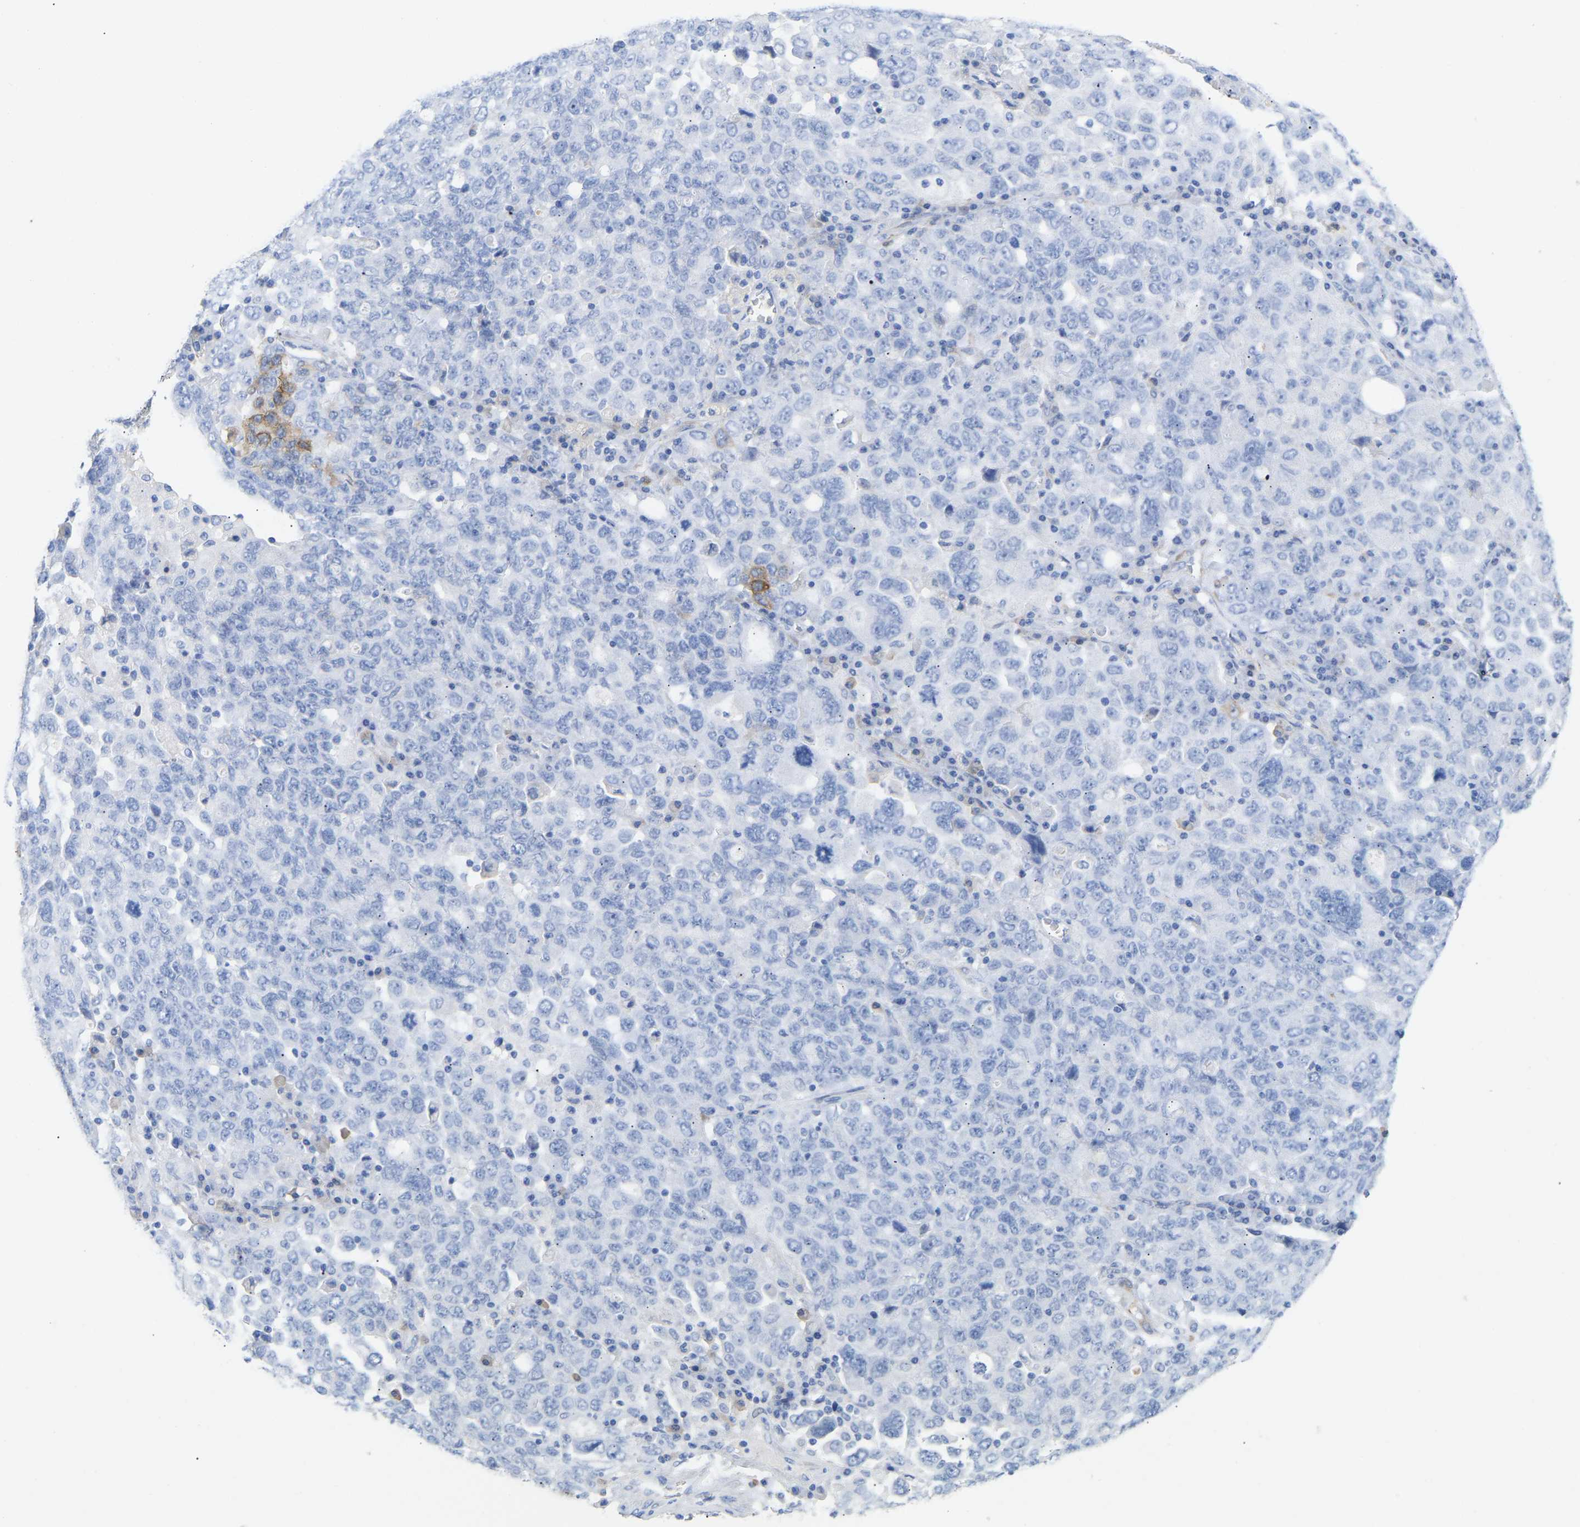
{"staining": {"intensity": "negative", "quantity": "none", "location": "none"}, "tissue": "ovarian cancer", "cell_type": "Tumor cells", "image_type": "cancer", "snomed": [{"axis": "morphology", "description": "Carcinoma, endometroid"}, {"axis": "topography", "description": "Ovary"}], "caption": "Ovarian endometroid carcinoma was stained to show a protein in brown. There is no significant positivity in tumor cells.", "gene": "AMPH", "patient": {"sex": "female", "age": 62}}